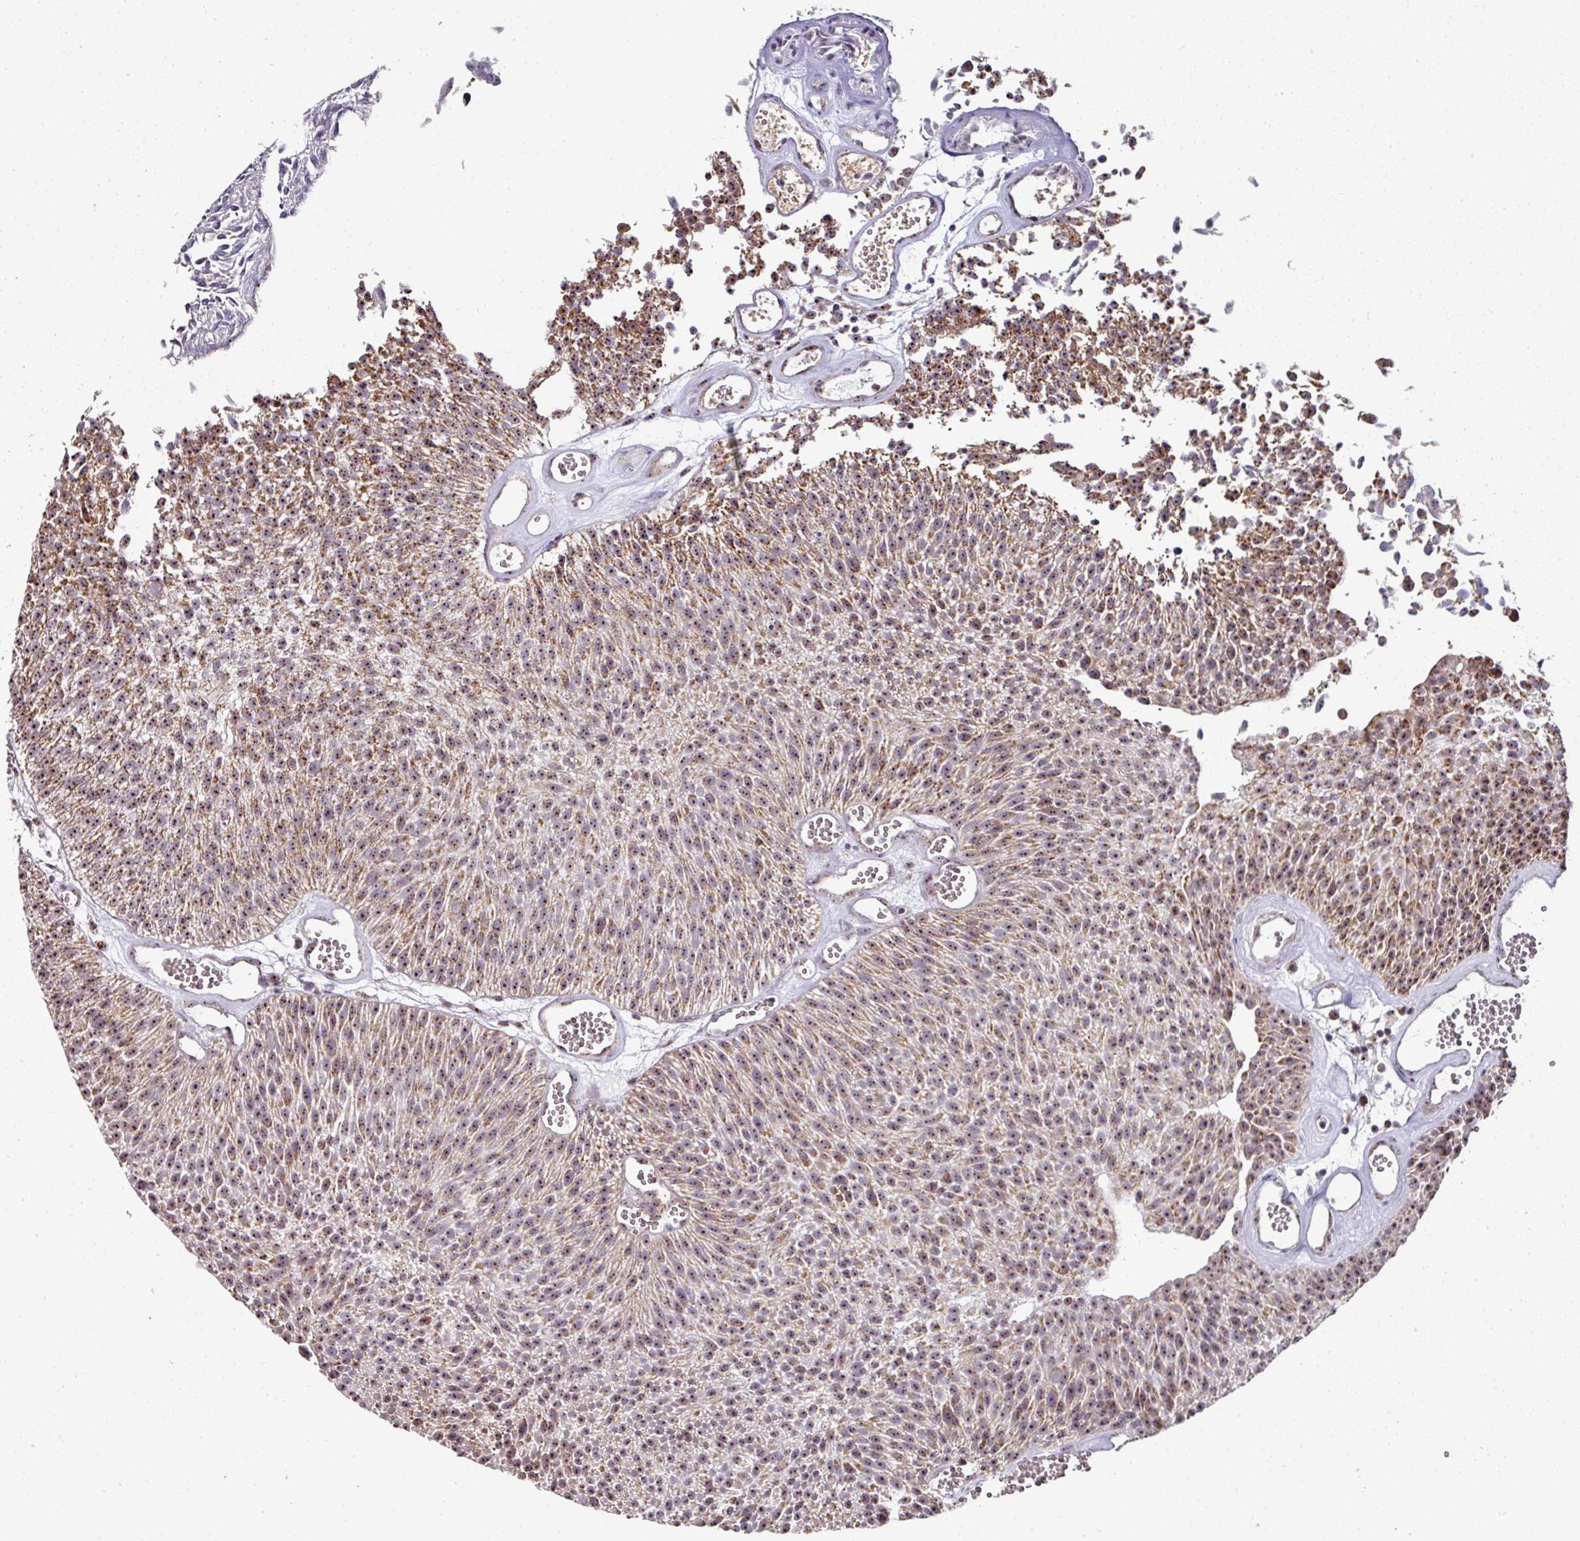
{"staining": {"intensity": "moderate", "quantity": ">75%", "location": "cytoplasmic/membranous,nuclear"}, "tissue": "urothelial cancer", "cell_type": "Tumor cells", "image_type": "cancer", "snomed": [{"axis": "morphology", "description": "Urothelial carcinoma, Low grade"}, {"axis": "topography", "description": "Urinary bladder"}], "caption": "Immunohistochemistry (IHC) (DAB (3,3'-diaminobenzidine)) staining of human urothelial cancer exhibits moderate cytoplasmic/membranous and nuclear protein expression in about >75% of tumor cells. The staining was performed using DAB (3,3'-diaminobenzidine) to visualize the protein expression in brown, while the nuclei were stained in blue with hematoxylin (Magnification: 20x).", "gene": "NACC2", "patient": {"sex": "female", "age": 79}}